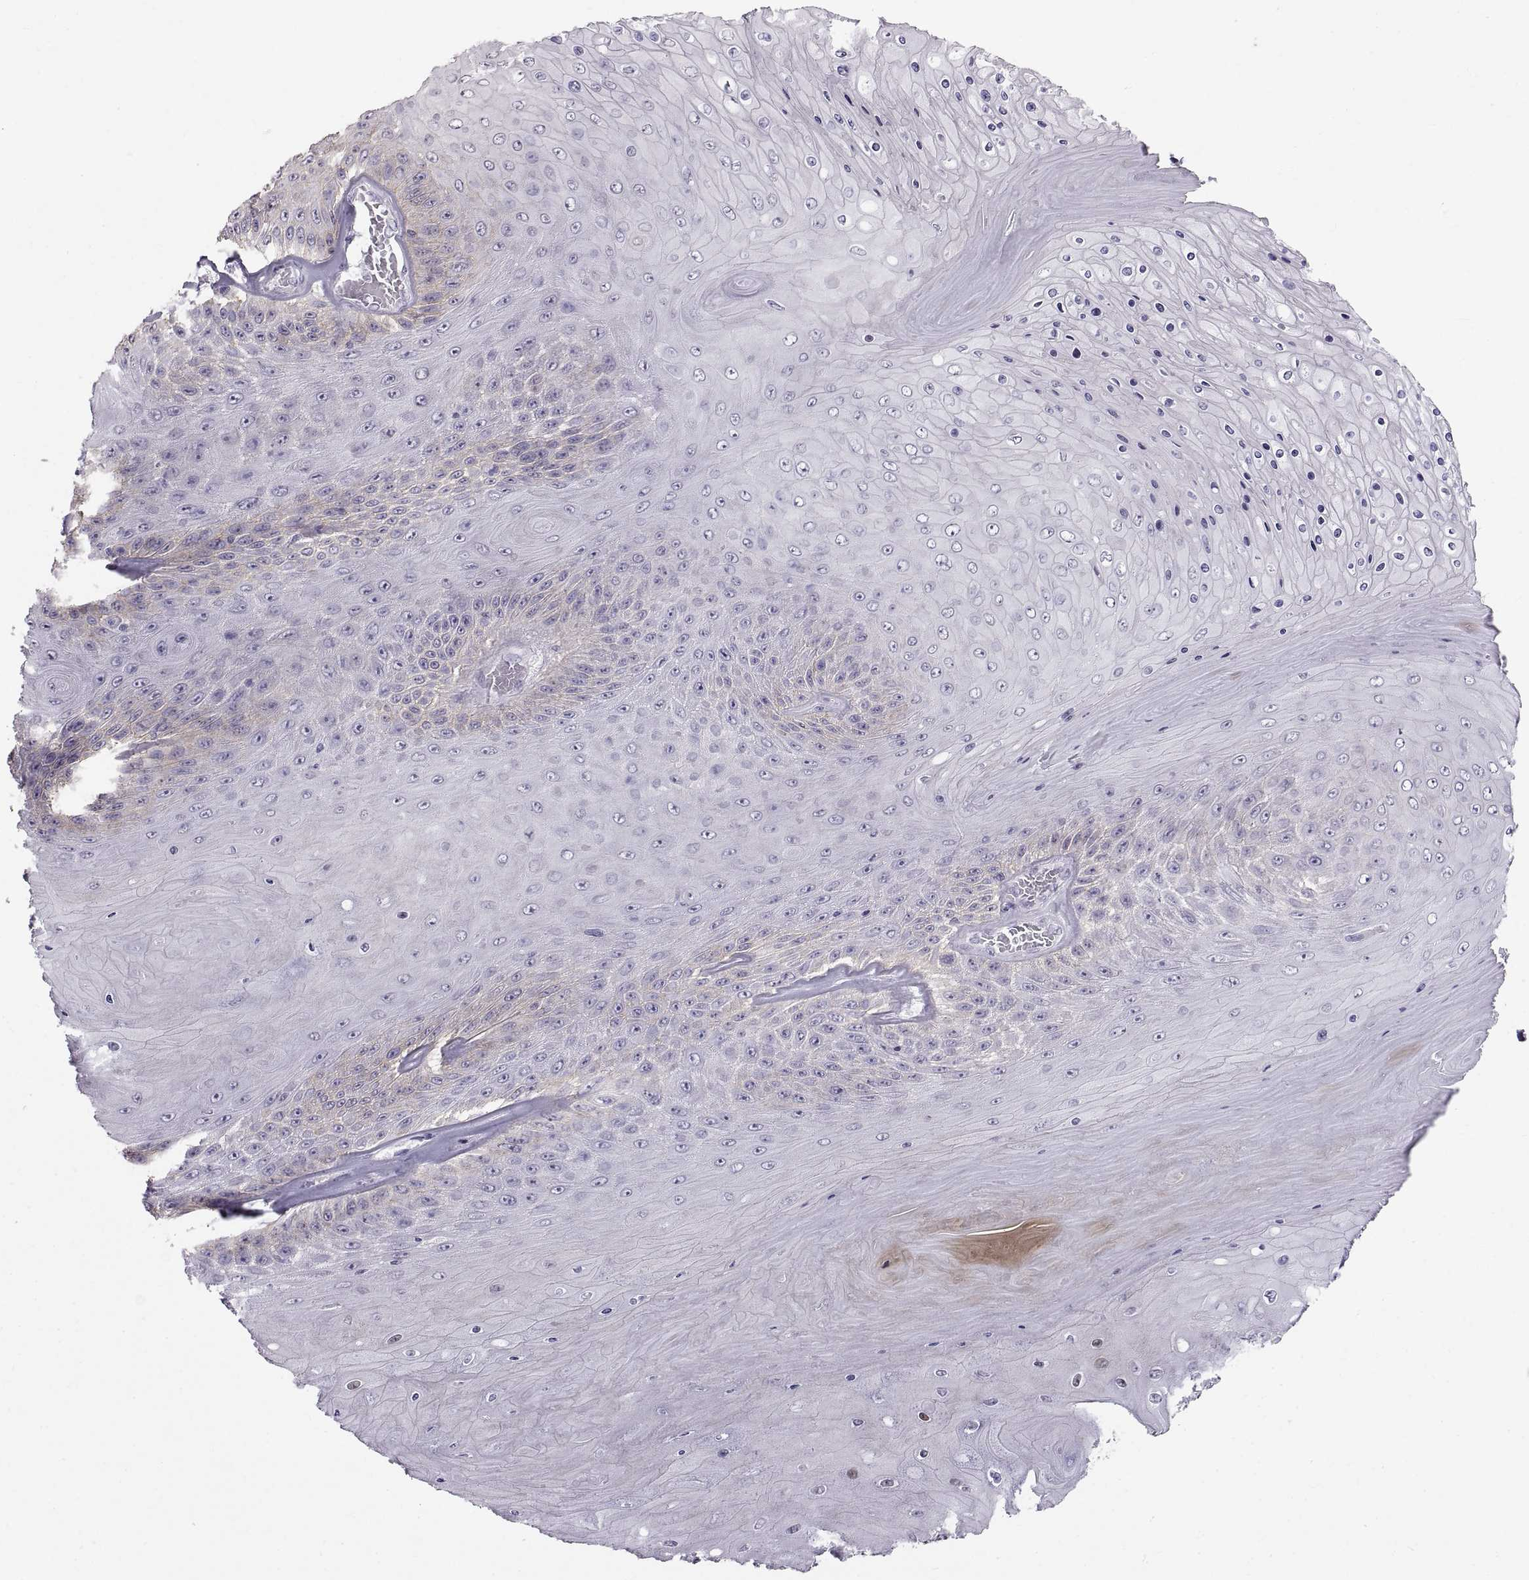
{"staining": {"intensity": "negative", "quantity": "none", "location": "none"}, "tissue": "skin cancer", "cell_type": "Tumor cells", "image_type": "cancer", "snomed": [{"axis": "morphology", "description": "Squamous cell carcinoma, NOS"}, {"axis": "topography", "description": "Skin"}], "caption": "This is an immunohistochemistry (IHC) image of human skin squamous cell carcinoma. There is no staining in tumor cells.", "gene": "SPACDR", "patient": {"sex": "male", "age": 62}}